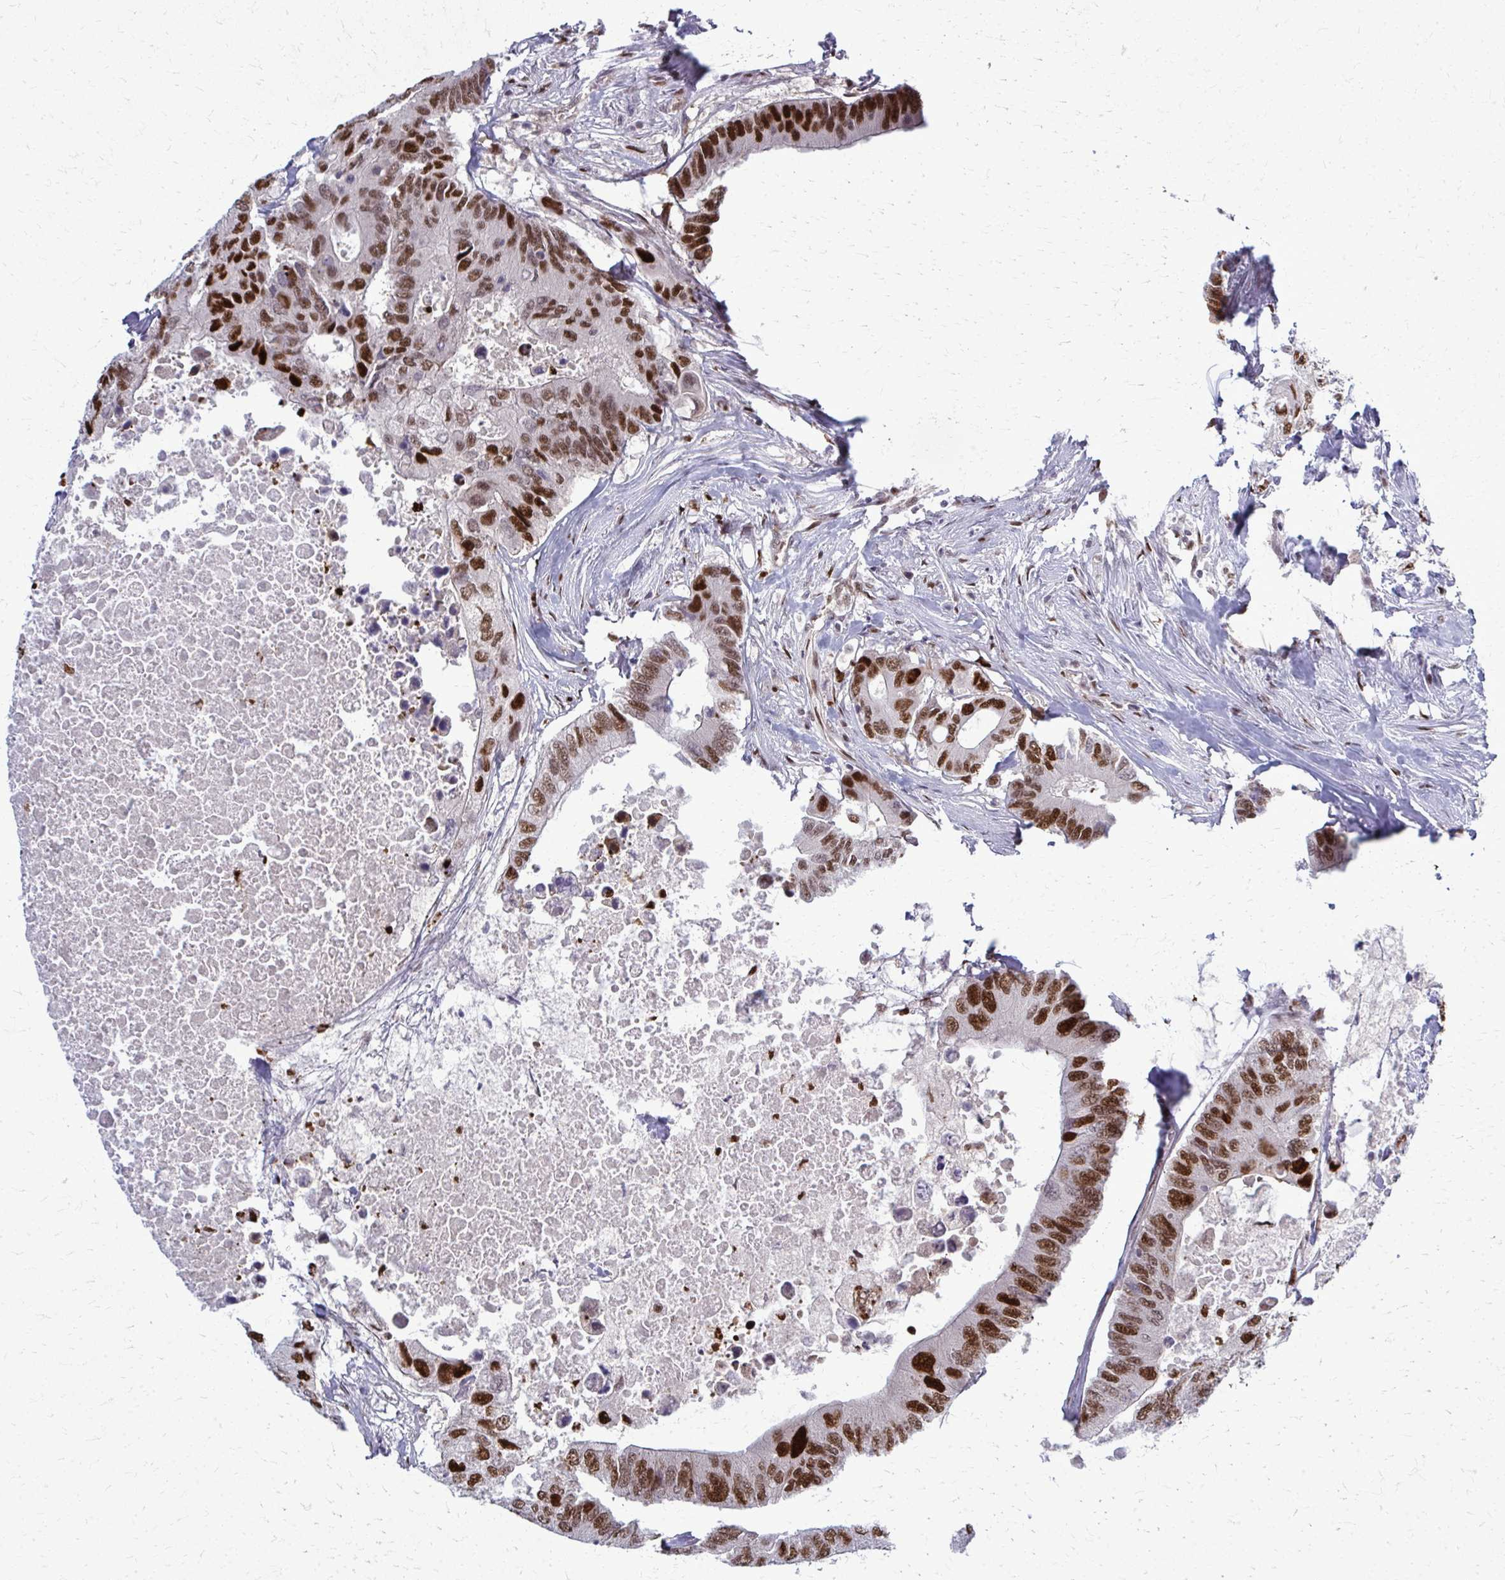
{"staining": {"intensity": "strong", "quantity": ">75%", "location": "nuclear"}, "tissue": "colorectal cancer", "cell_type": "Tumor cells", "image_type": "cancer", "snomed": [{"axis": "morphology", "description": "Adenocarcinoma, NOS"}, {"axis": "topography", "description": "Colon"}], "caption": "IHC (DAB) staining of human colorectal cancer (adenocarcinoma) shows strong nuclear protein staining in about >75% of tumor cells. (Brightfield microscopy of DAB IHC at high magnification).", "gene": "ZNF559", "patient": {"sex": "male", "age": 71}}